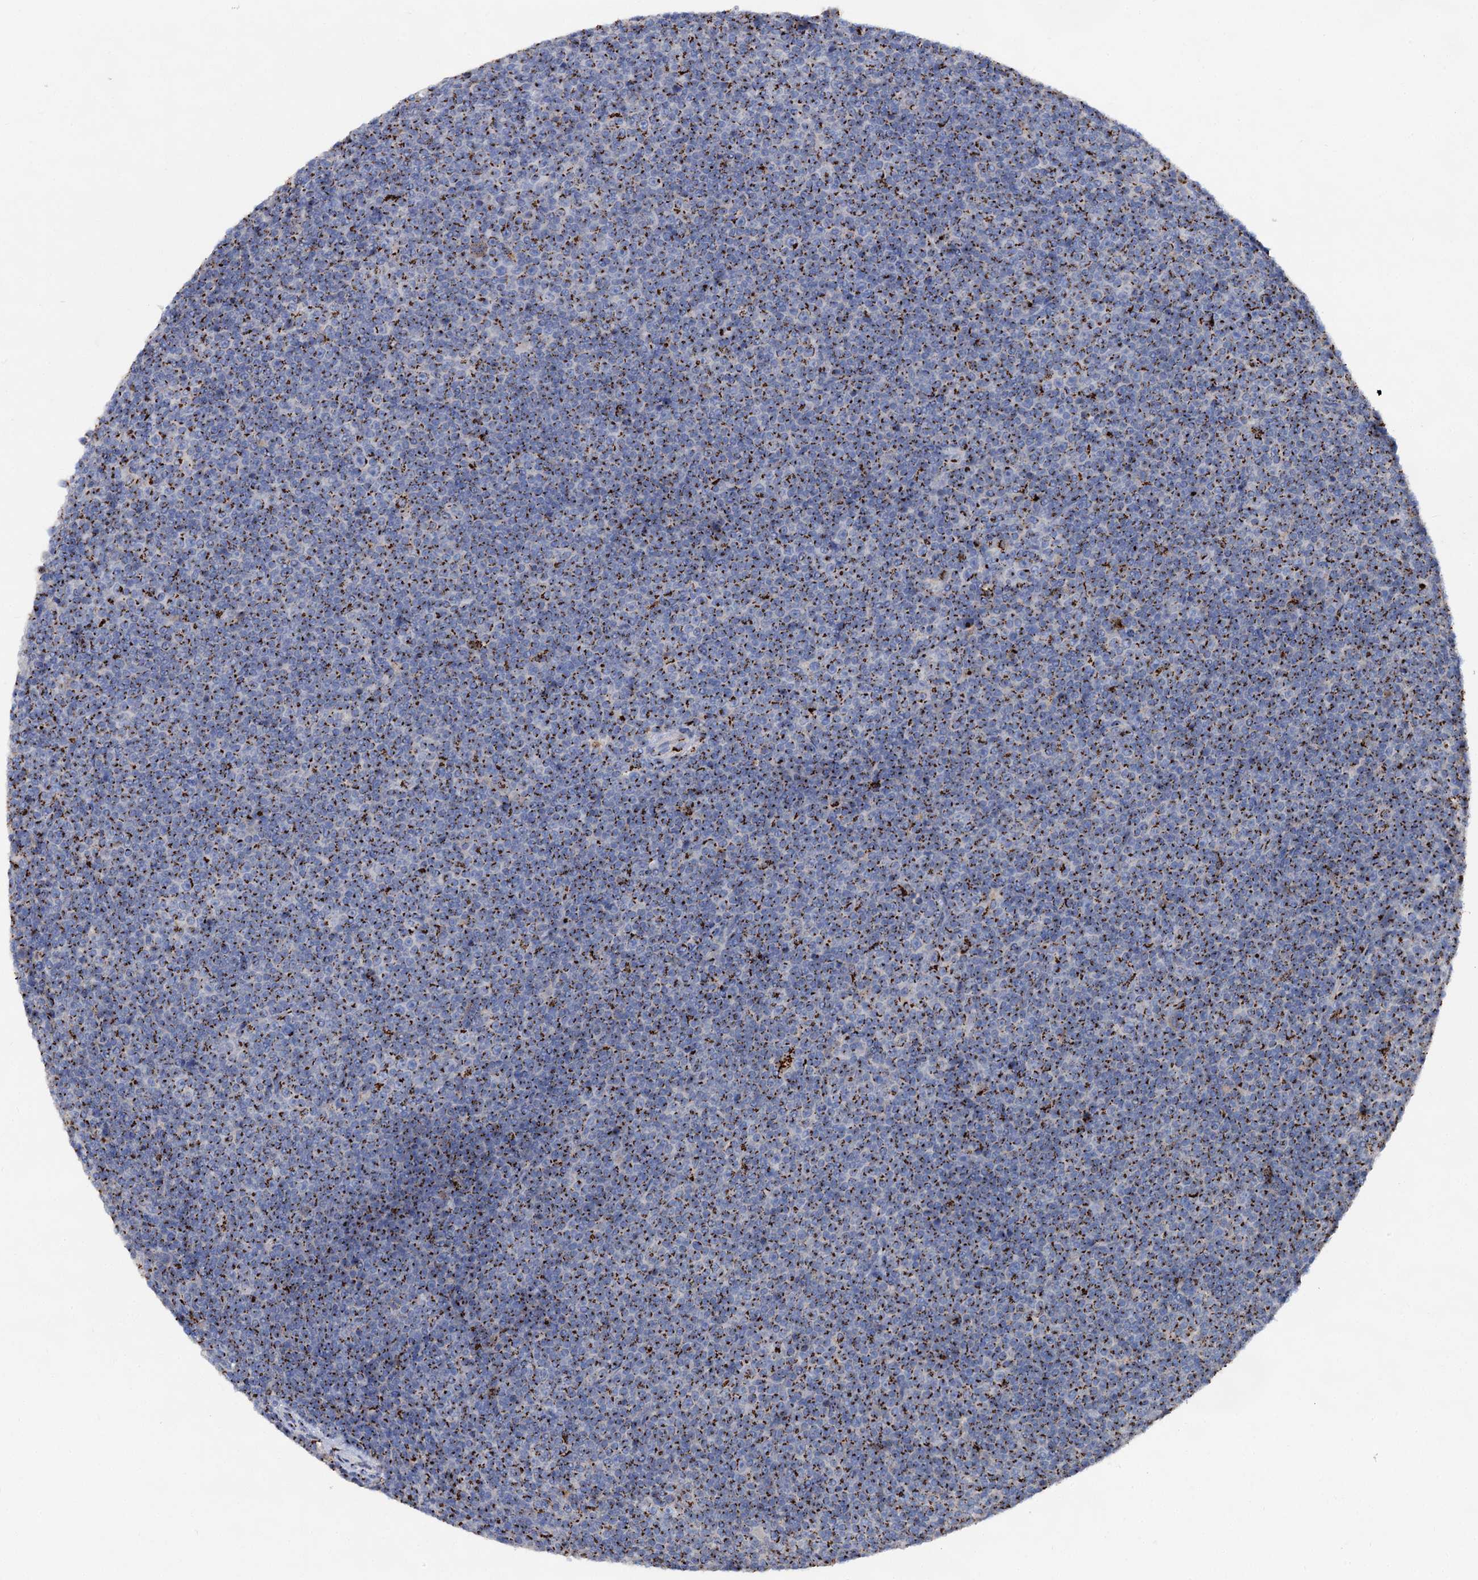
{"staining": {"intensity": "strong", "quantity": ">75%", "location": "cytoplasmic/membranous"}, "tissue": "lymphoma", "cell_type": "Tumor cells", "image_type": "cancer", "snomed": [{"axis": "morphology", "description": "Malignant lymphoma, non-Hodgkin's type, Low grade"}, {"axis": "topography", "description": "Lymph node"}], "caption": "IHC micrograph of low-grade malignant lymphoma, non-Hodgkin's type stained for a protein (brown), which demonstrates high levels of strong cytoplasmic/membranous staining in about >75% of tumor cells.", "gene": "TM9SF3", "patient": {"sex": "female", "age": 67}}